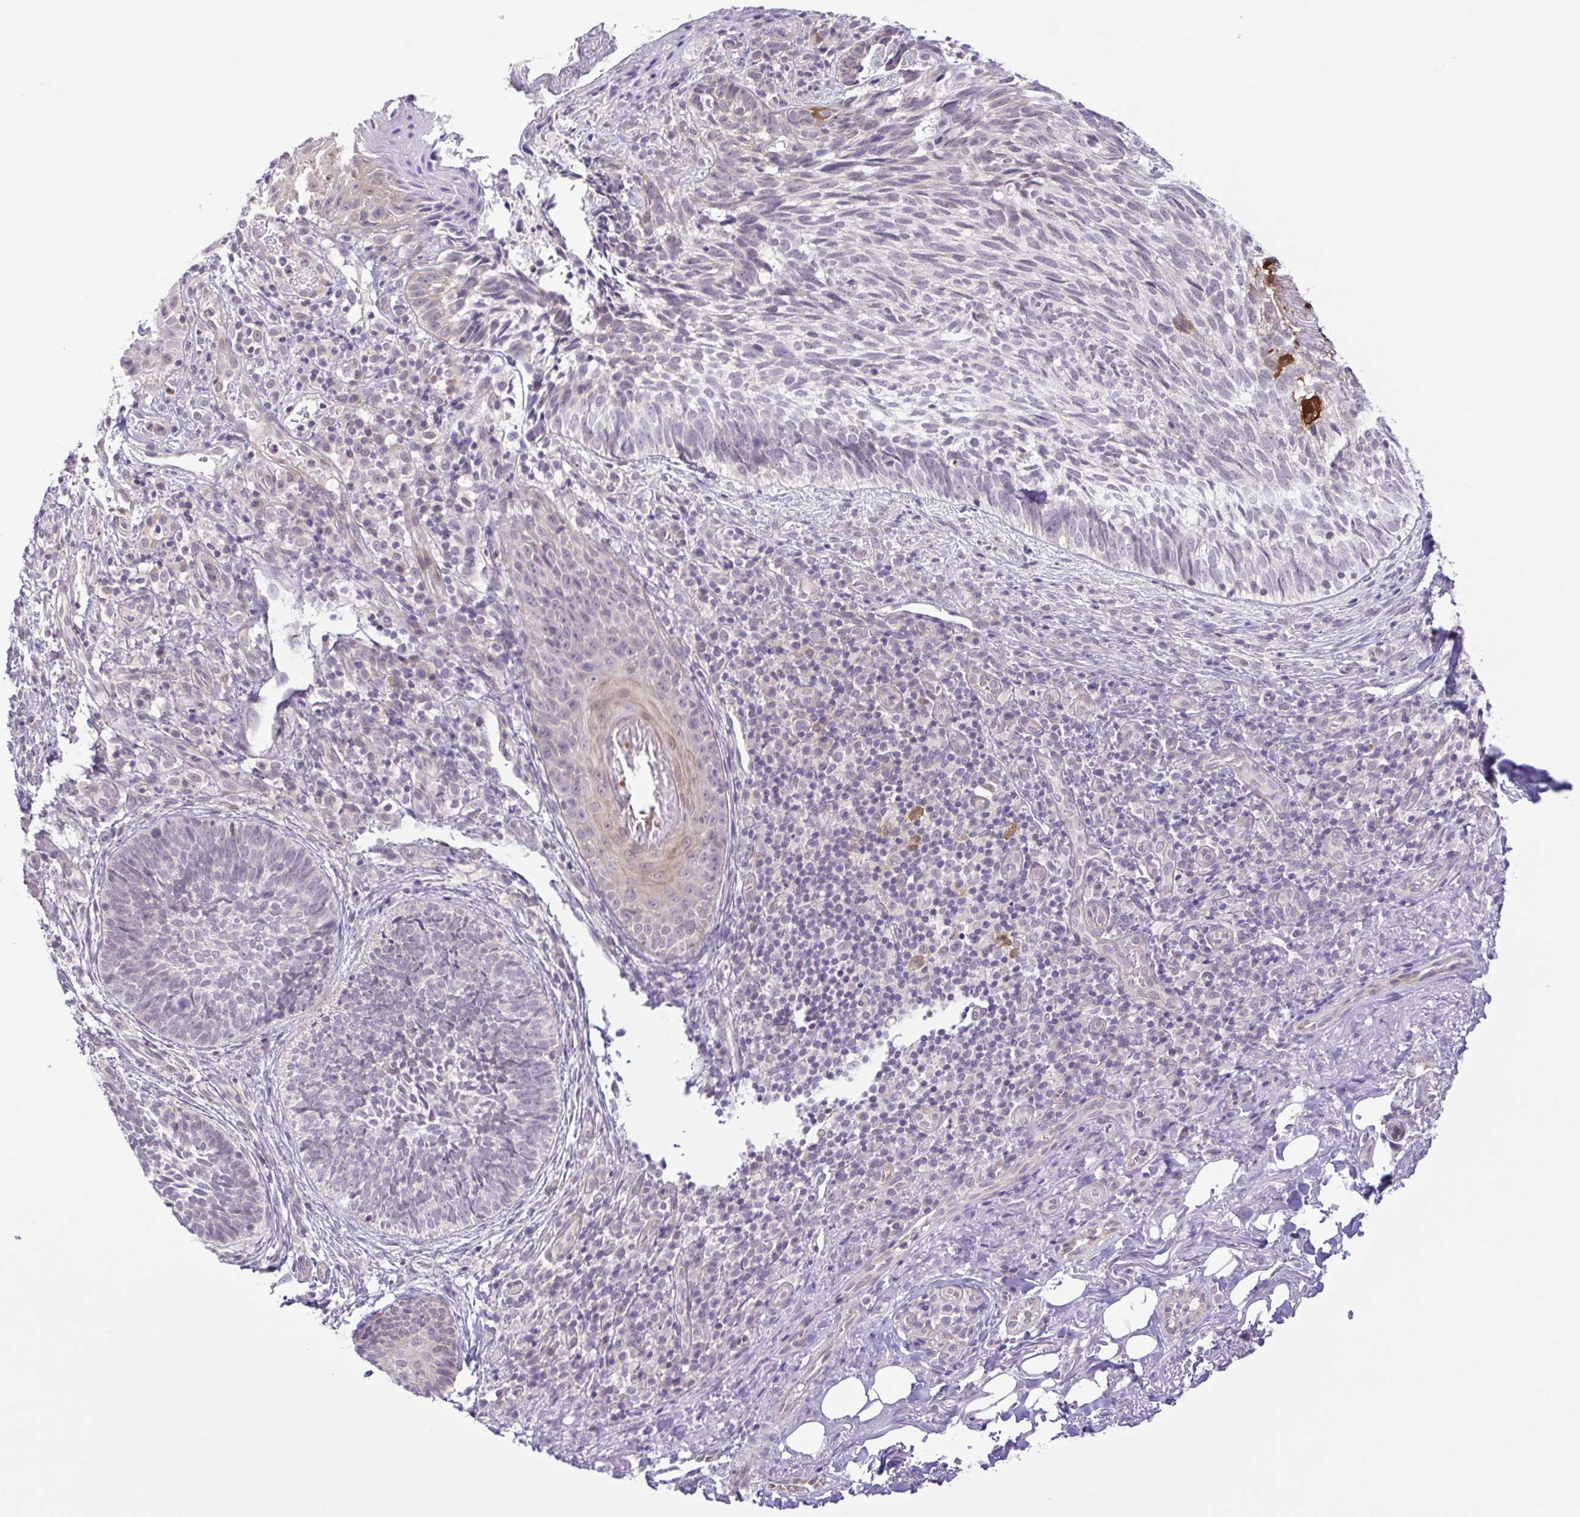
{"staining": {"intensity": "negative", "quantity": "none", "location": "none"}, "tissue": "skin cancer", "cell_type": "Tumor cells", "image_type": "cancer", "snomed": [{"axis": "morphology", "description": "Basal cell carcinoma"}, {"axis": "topography", "description": "Skin"}], "caption": "Human skin cancer (basal cell carcinoma) stained for a protein using immunohistochemistry reveals no staining in tumor cells.", "gene": "IL1RN", "patient": {"sex": "male", "age": 65}}